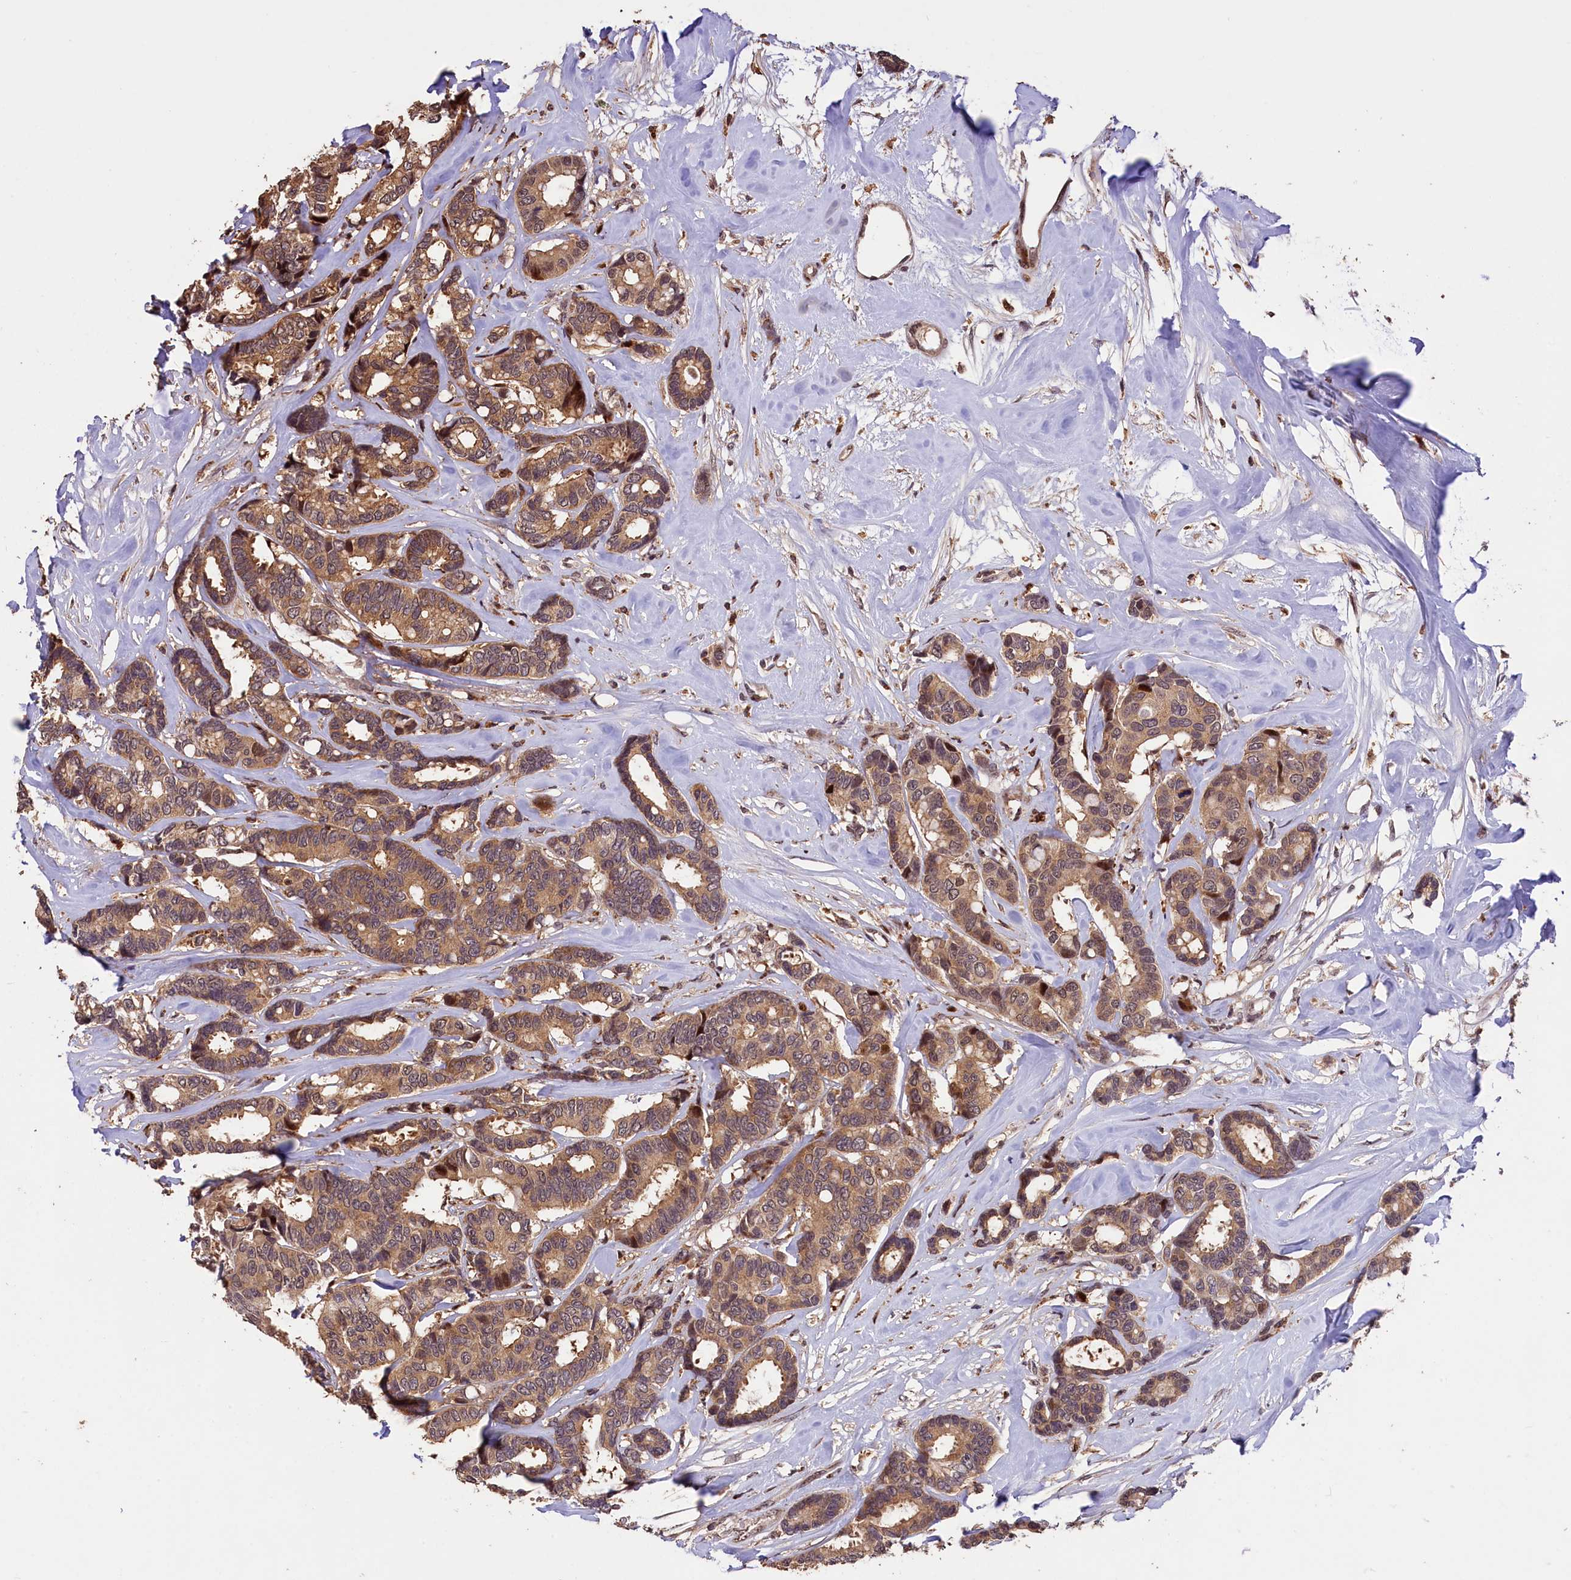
{"staining": {"intensity": "moderate", "quantity": ">75%", "location": "cytoplasmic/membranous"}, "tissue": "breast cancer", "cell_type": "Tumor cells", "image_type": "cancer", "snomed": [{"axis": "morphology", "description": "Duct carcinoma"}, {"axis": "topography", "description": "Breast"}], "caption": "Breast cancer (intraductal carcinoma) tissue reveals moderate cytoplasmic/membranous staining in approximately >75% of tumor cells The staining was performed using DAB, with brown indicating positive protein expression. Nuclei are stained blue with hematoxylin.", "gene": "PHAF1", "patient": {"sex": "female", "age": 87}}